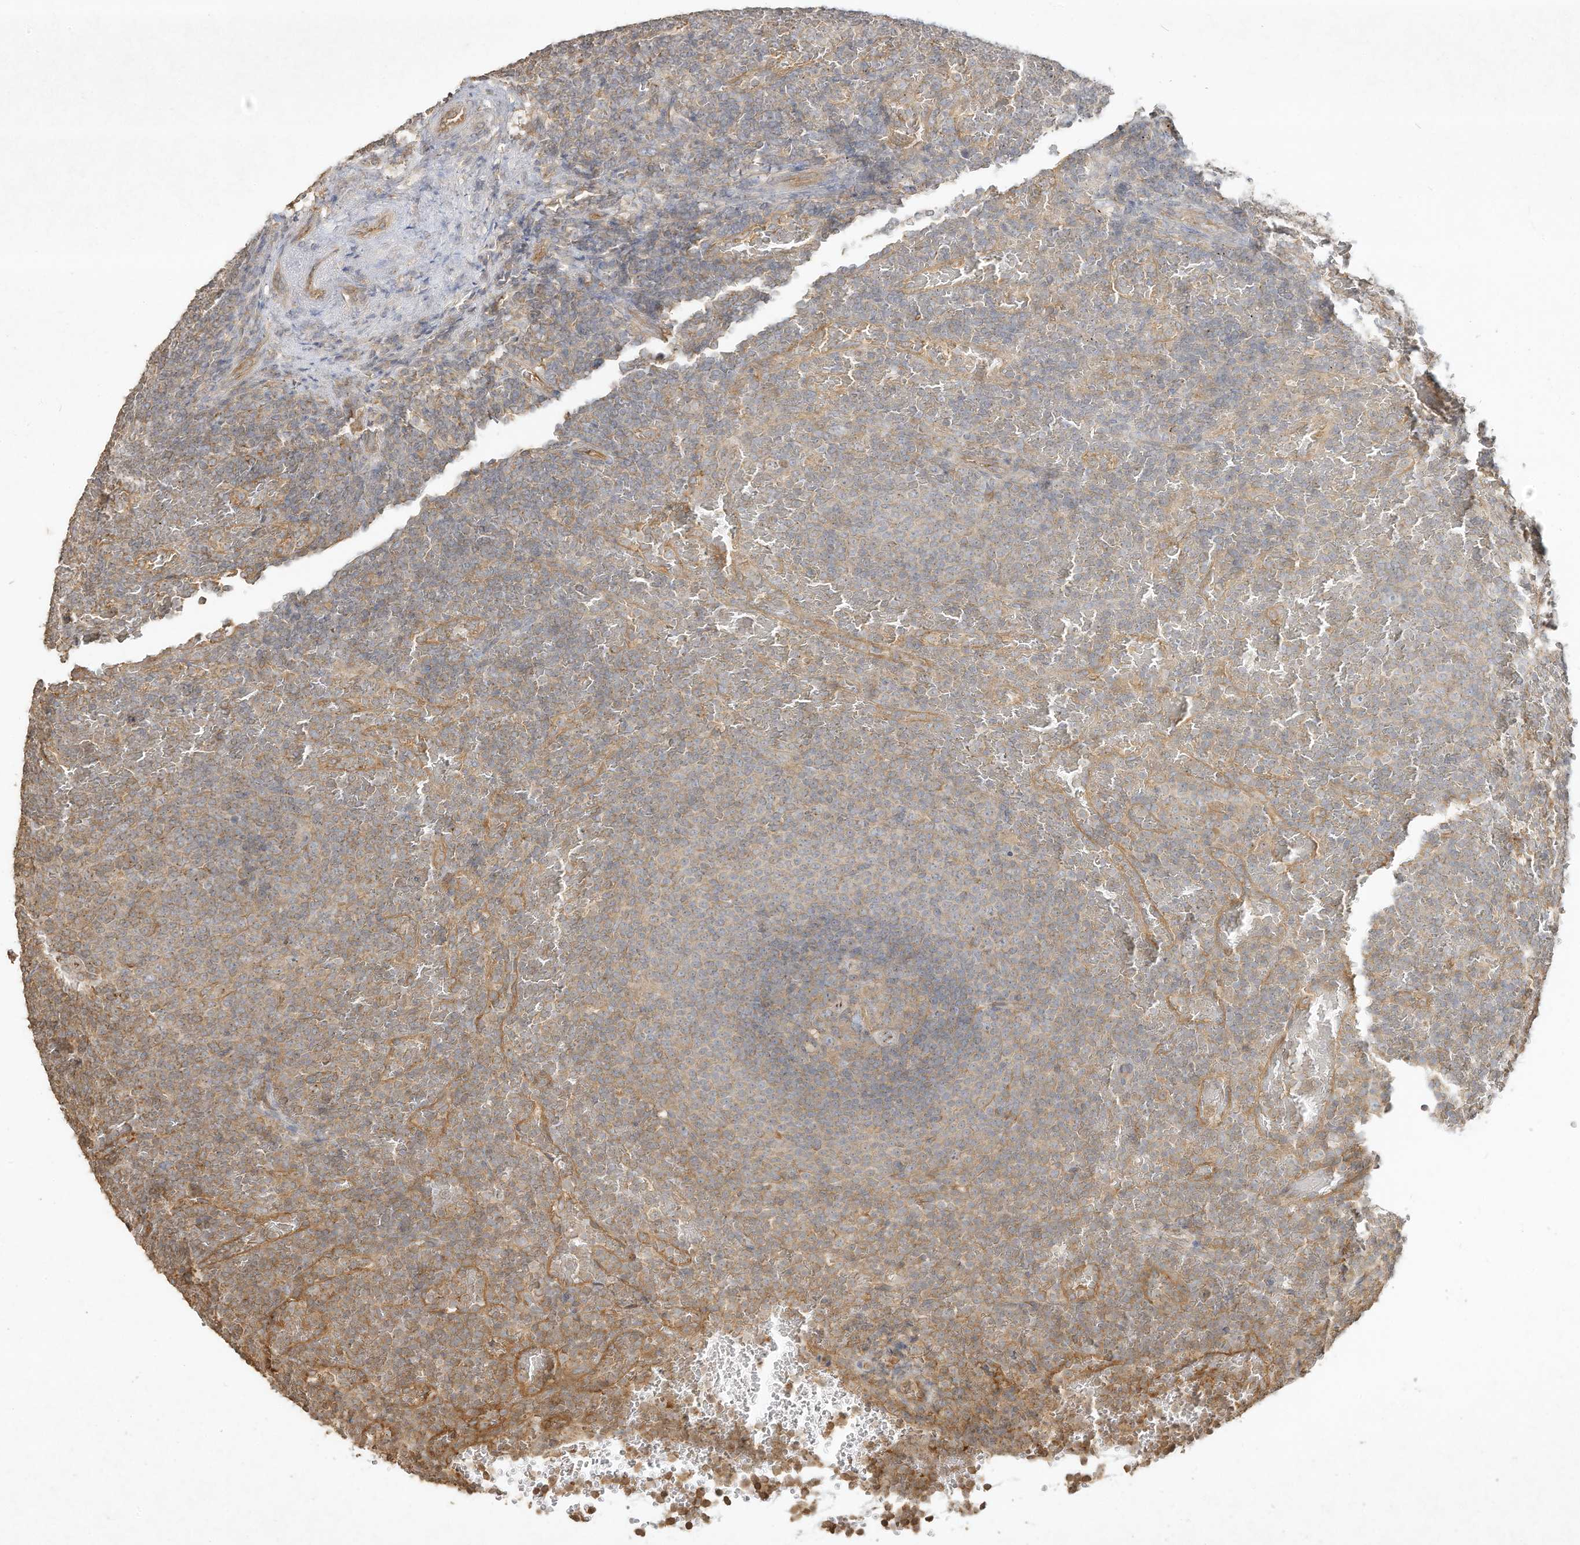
{"staining": {"intensity": "weak", "quantity": "25%-75%", "location": "cytoplasmic/membranous"}, "tissue": "lymphoma", "cell_type": "Tumor cells", "image_type": "cancer", "snomed": [{"axis": "morphology", "description": "Malignant lymphoma, non-Hodgkin's type, Low grade"}, {"axis": "topography", "description": "Spleen"}], "caption": "Immunohistochemical staining of human low-grade malignant lymphoma, non-Hodgkin's type exhibits low levels of weak cytoplasmic/membranous staining in approximately 25%-75% of tumor cells.", "gene": "DYNC1I2", "patient": {"sex": "female", "age": 77}}